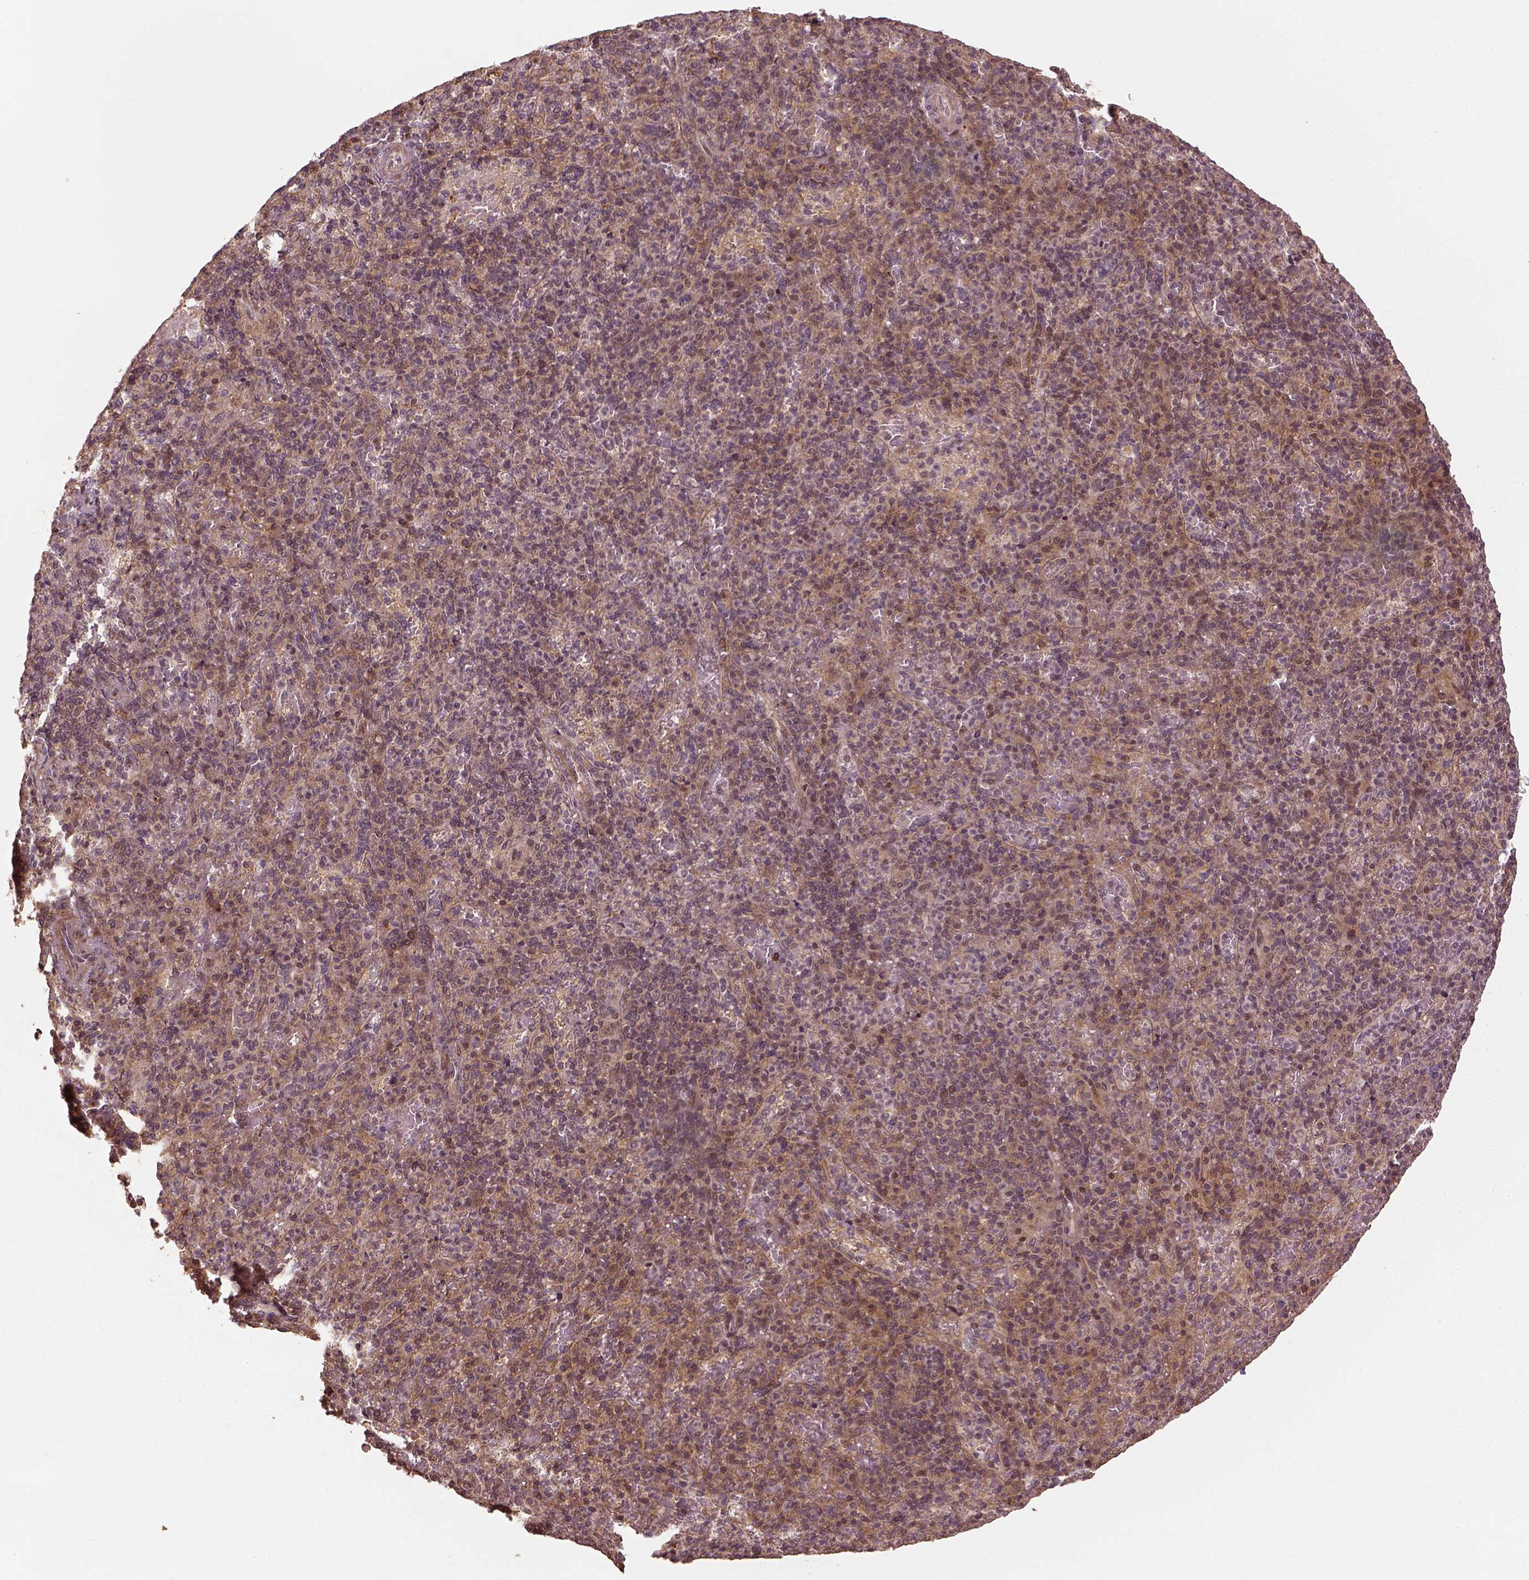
{"staining": {"intensity": "moderate", "quantity": "25%-75%", "location": "cytoplasmic/membranous"}, "tissue": "spleen", "cell_type": "Cells in red pulp", "image_type": "normal", "snomed": [{"axis": "morphology", "description": "Normal tissue, NOS"}, {"axis": "topography", "description": "Spleen"}], "caption": "Protein expression analysis of normal human spleen reveals moderate cytoplasmic/membranous positivity in about 25%-75% of cells in red pulp.", "gene": "VEGFA", "patient": {"sex": "female", "age": 74}}